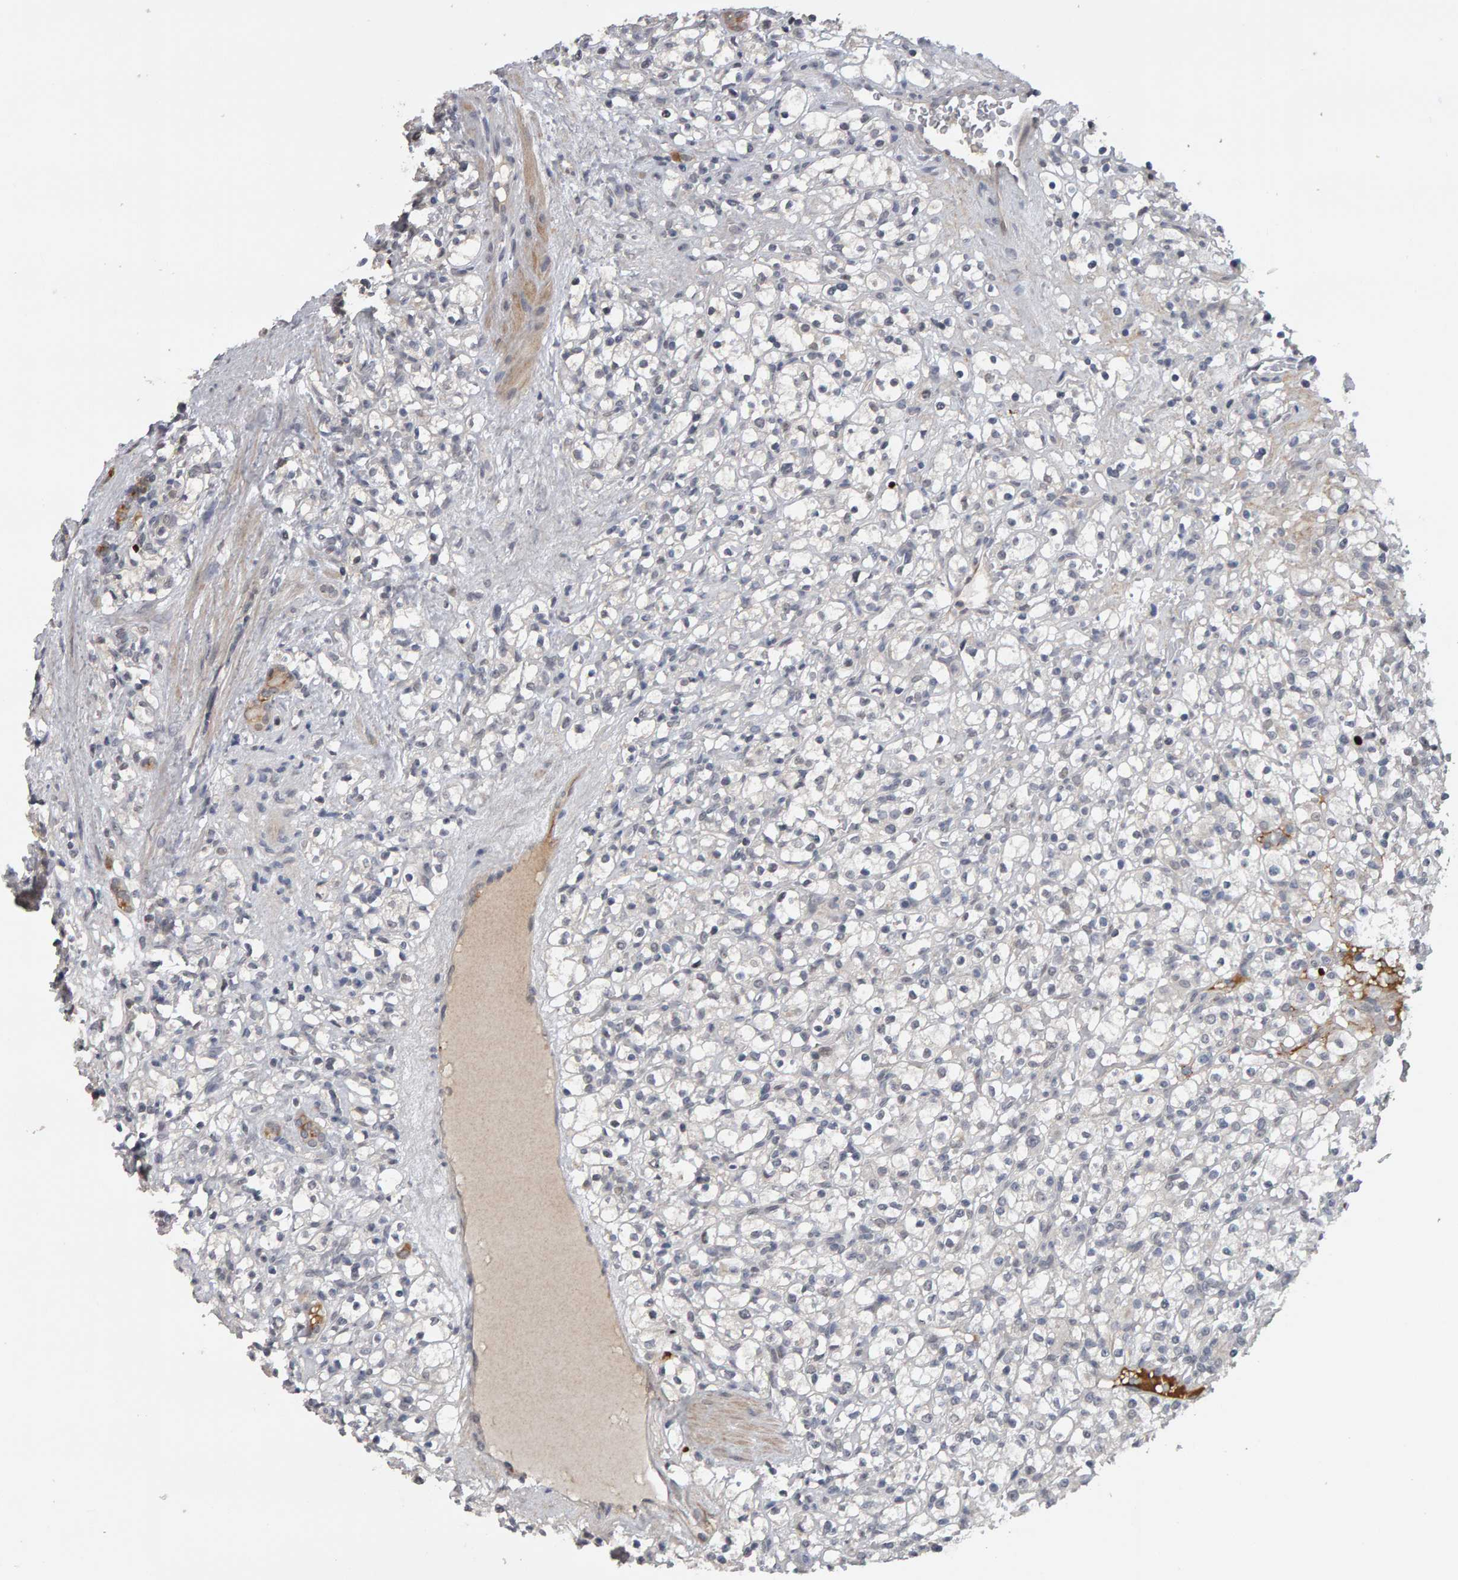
{"staining": {"intensity": "negative", "quantity": "none", "location": "none"}, "tissue": "renal cancer", "cell_type": "Tumor cells", "image_type": "cancer", "snomed": [{"axis": "morphology", "description": "Normal tissue, NOS"}, {"axis": "morphology", "description": "Adenocarcinoma, NOS"}, {"axis": "topography", "description": "Kidney"}], "caption": "A histopathology image of renal cancer stained for a protein reveals no brown staining in tumor cells.", "gene": "IPO8", "patient": {"sex": "female", "age": 72}}